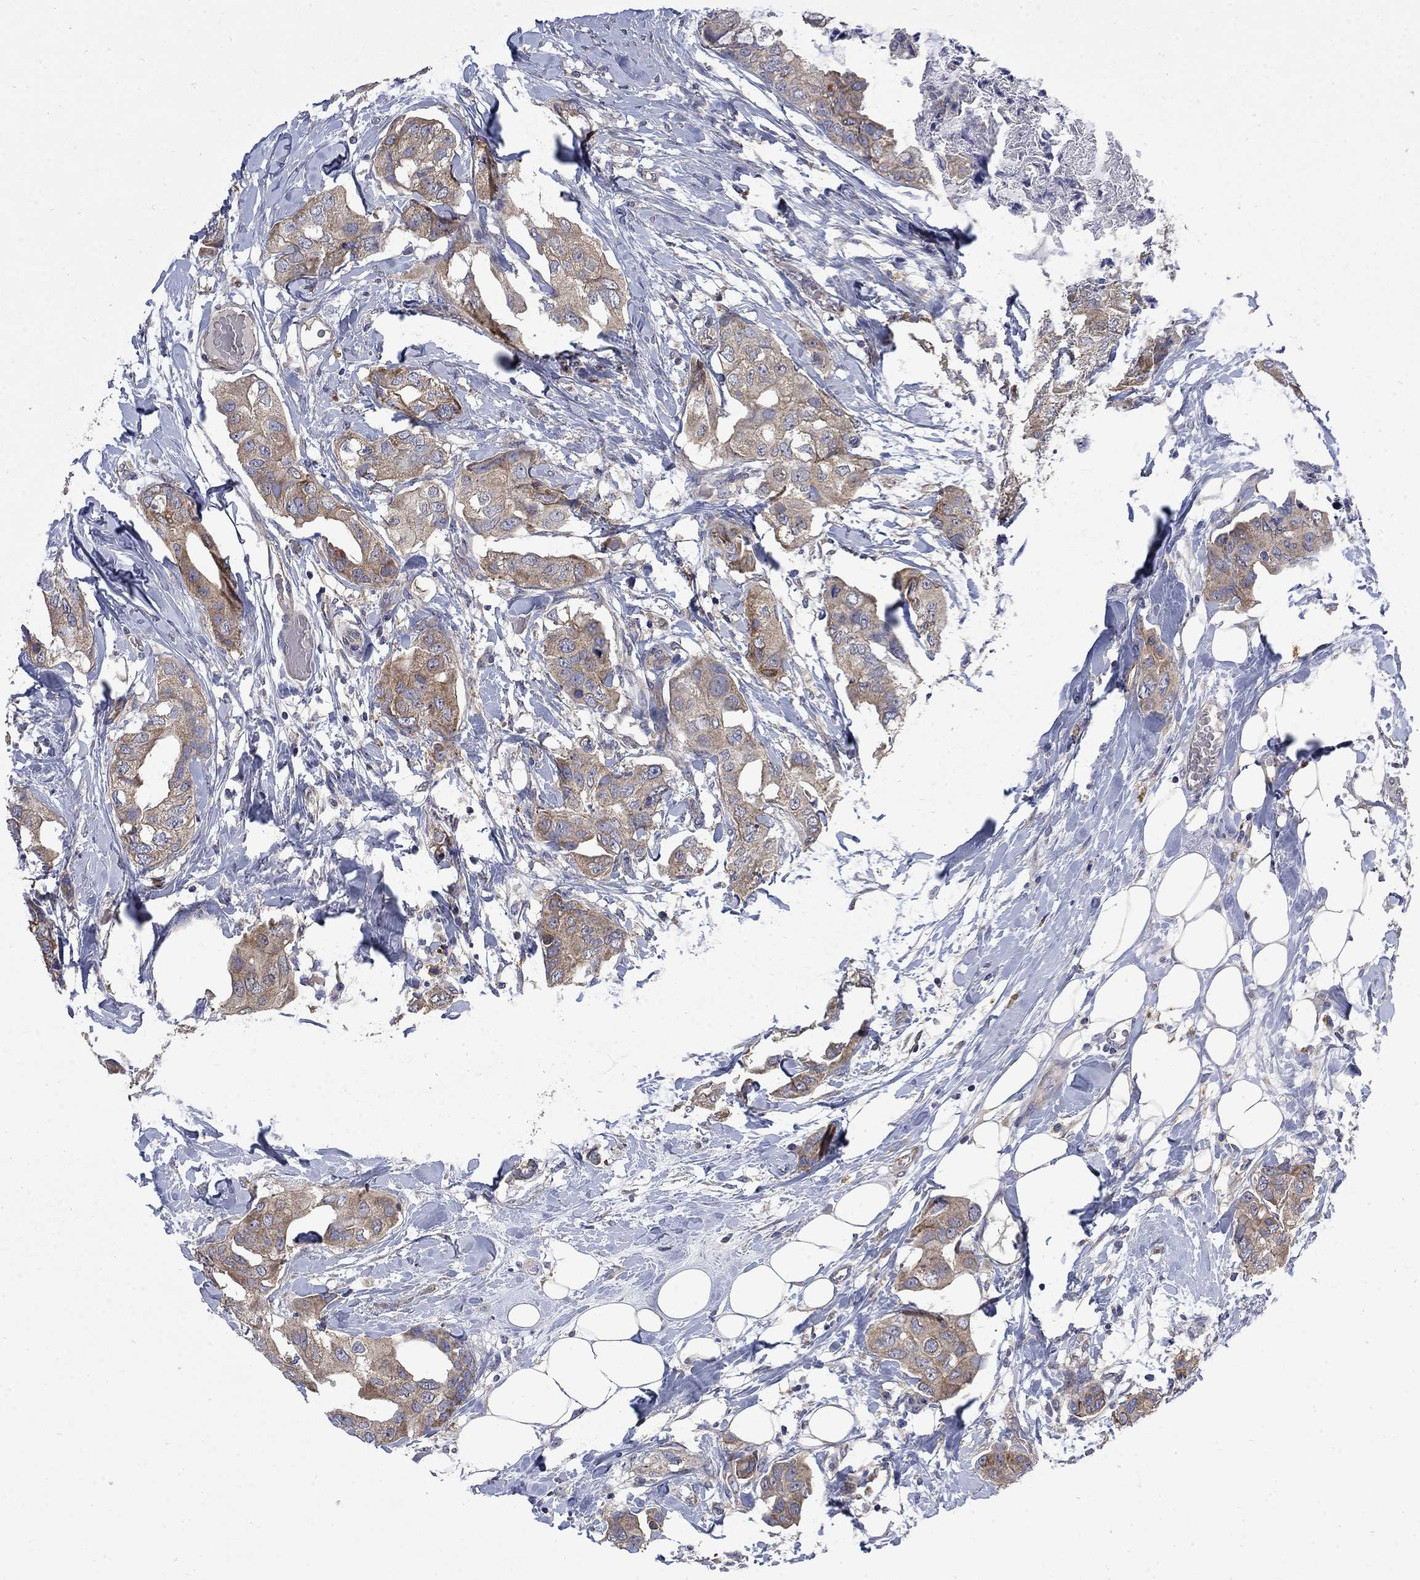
{"staining": {"intensity": "moderate", "quantity": "25%-75%", "location": "cytoplasmic/membranous"}, "tissue": "breast cancer", "cell_type": "Tumor cells", "image_type": "cancer", "snomed": [{"axis": "morphology", "description": "Normal tissue, NOS"}, {"axis": "morphology", "description": "Duct carcinoma"}, {"axis": "topography", "description": "Breast"}], "caption": "High-magnification brightfield microscopy of breast invasive ductal carcinoma stained with DAB (3,3'-diaminobenzidine) (brown) and counterstained with hematoxylin (blue). tumor cells exhibit moderate cytoplasmic/membranous staining is appreciated in approximately25%-75% of cells.", "gene": "HSPA12A", "patient": {"sex": "female", "age": 40}}